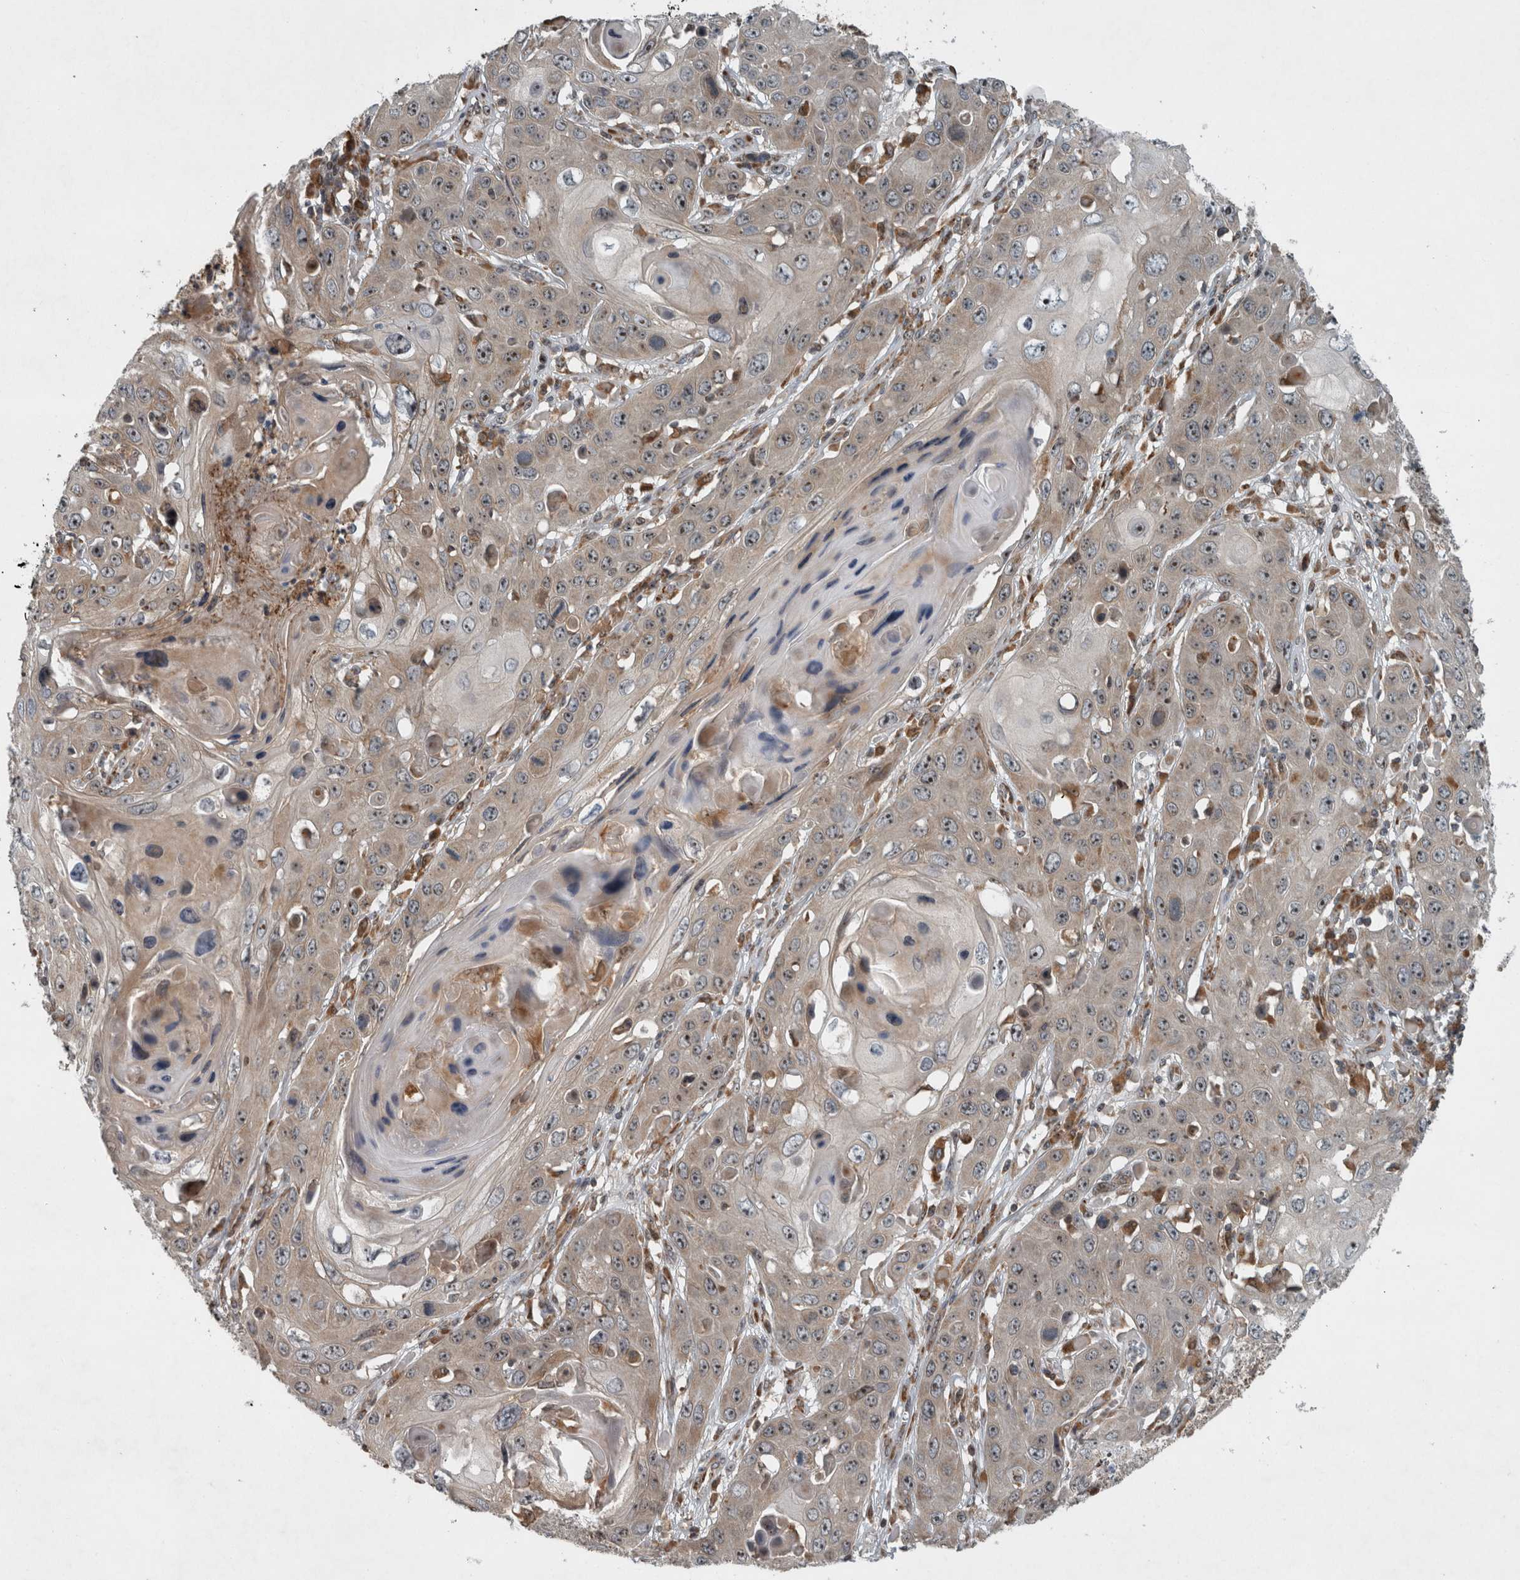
{"staining": {"intensity": "weak", "quantity": "25%-75%", "location": "cytoplasmic/membranous,nuclear"}, "tissue": "skin cancer", "cell_type": "Tumor cells", "image_type": "cancer", "snomed": [{"axis": "morphology", "description": "Squamous cell carcinoma, NOS"}, {"axis": "topography", "description": "Skin"}], "caption": "Skin cancer (squamous cell carcinoma) tissue displays weak cytoplasmic/membranous and nuclear expression in approximately 25%-75% of tumor cells, visualized by immunohistochemistry. (DAB IHC, brown staining for protein, blue staining for nuclei).", "gene": "GPR137B", "patient": {"sex": "male", "age": 55}}